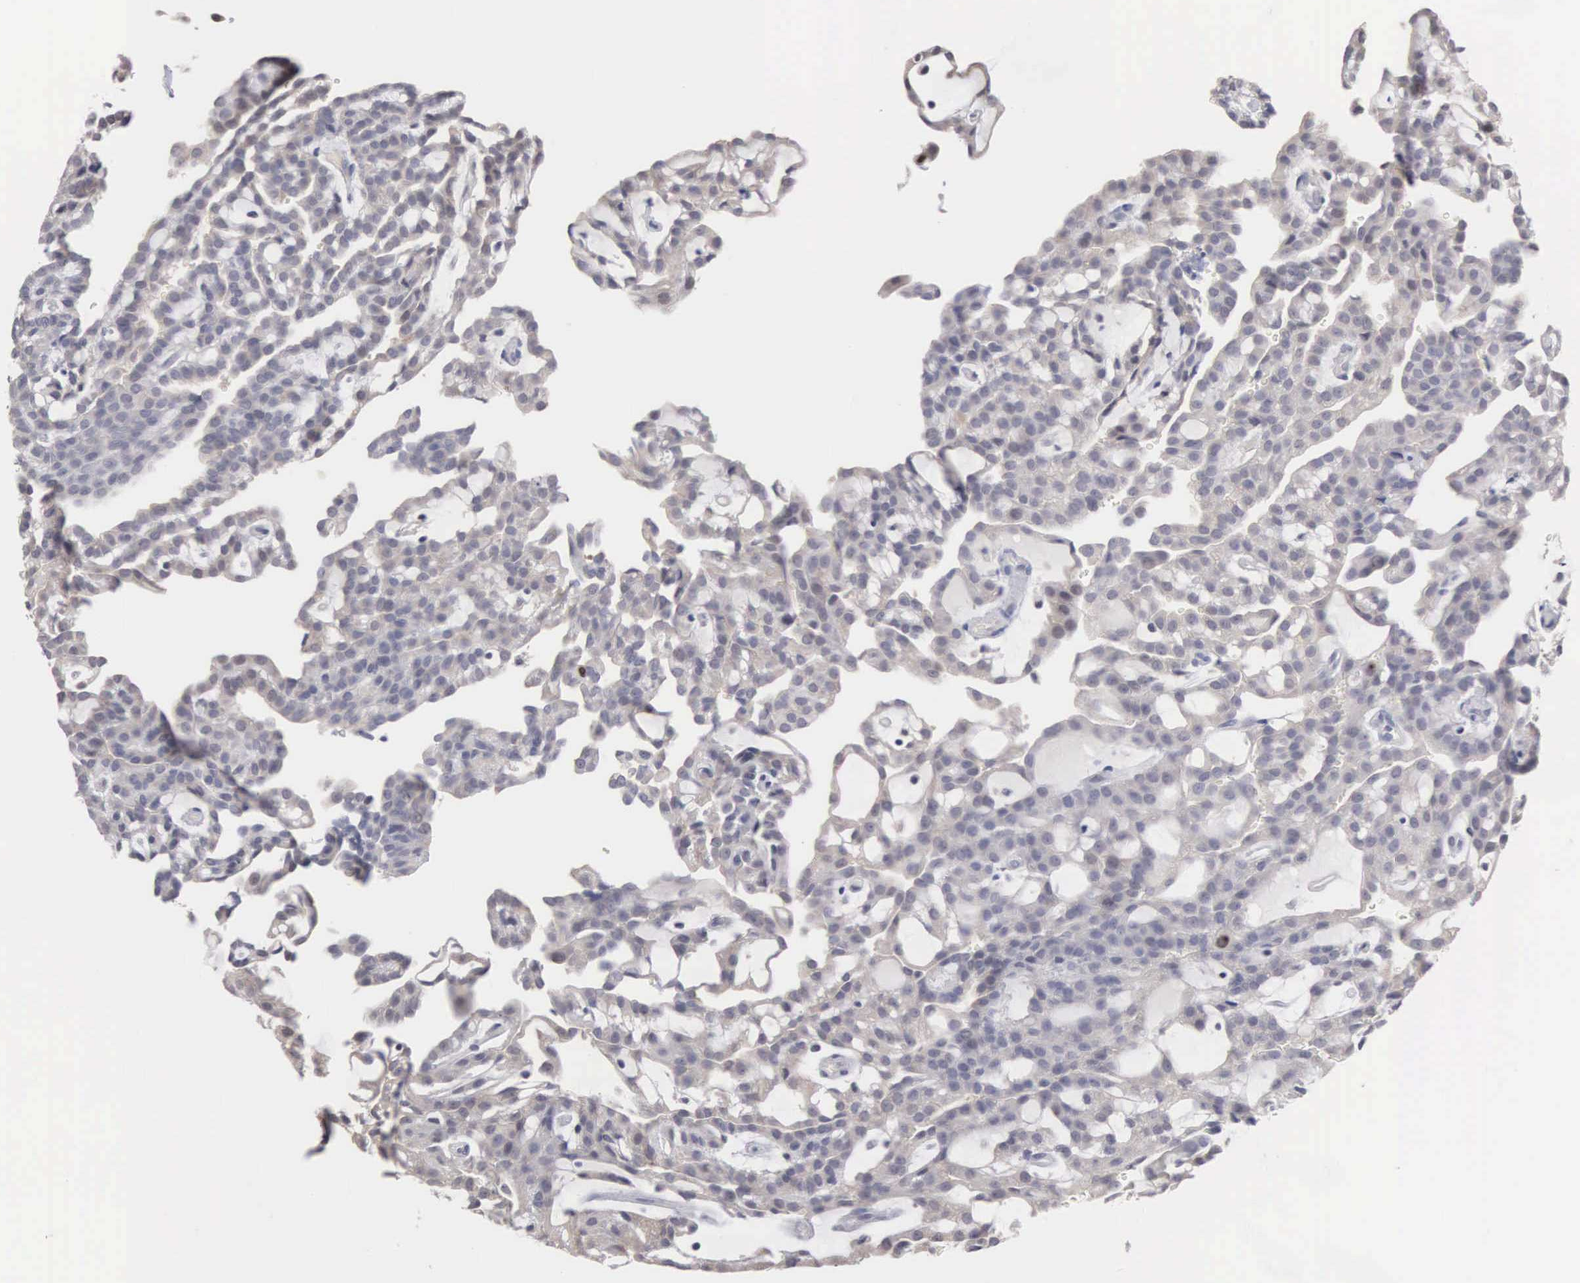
{"staining": {"intensity": "weak", "quantity": "25%-75%", "location": "cytoplasmic/membranous"}, "tissue": "renal cancer", "cell_type": "Tumor cells", "image_type": "cancer", "snomed": [{"axis": "morphology", "description": "Adenocarcinoma, NOS"}, {"axis": "topography", "description": "Kidney"}], "caption": "Protein staining by immunohistochemistry (IHC) demonstrates weak cytoplasmic/membranous staining in about 25%-75% of tumor cells in adenocarcinoma (renal). Nuclei are stained in blue.", "gene": "KDM6A", "patient": {"sex": "male", "age": 63}}